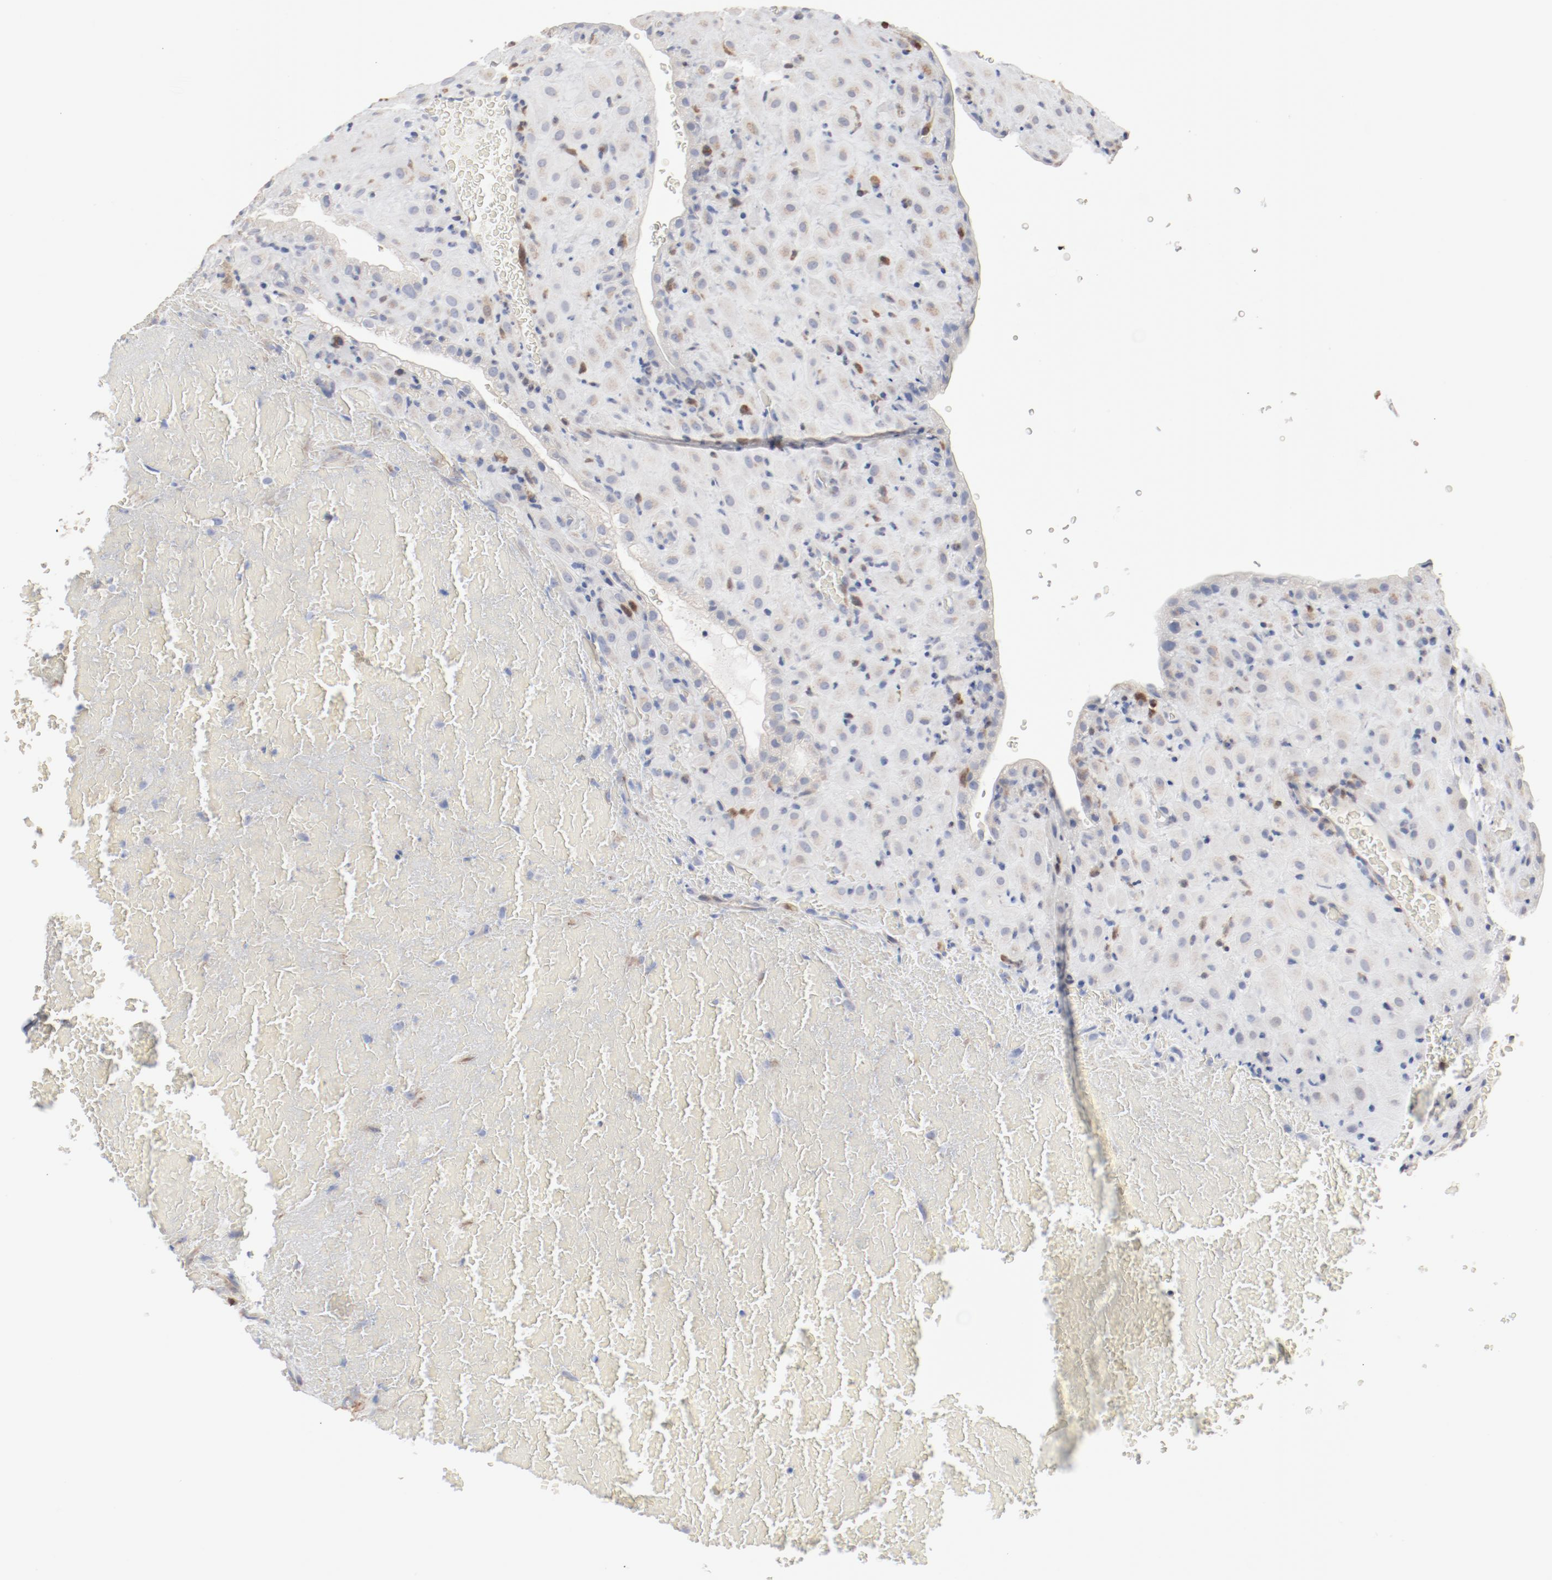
{"staining": {"intensity": "weak", "quantity": "25%-75%", "location": "cytoplasmic/membranous"}, "tissue": "placenta", "cell_type": "Decidual cells", "image_type": "normal", "snomed": [{"axis": "morphology", "description": "Normal tissue, NOS"}, {"axis": "topography", "description": "Placenta"}], "caption": "High-power microscopy captured an immunohistochemistry (IHC) photomicrograph of normal placenta, revealing weak cytoplasmic/membranous expression in about 25%-75% of decidual cells.", "gene": "CDK1", "patient": {"sex": "female", "age": 19}}